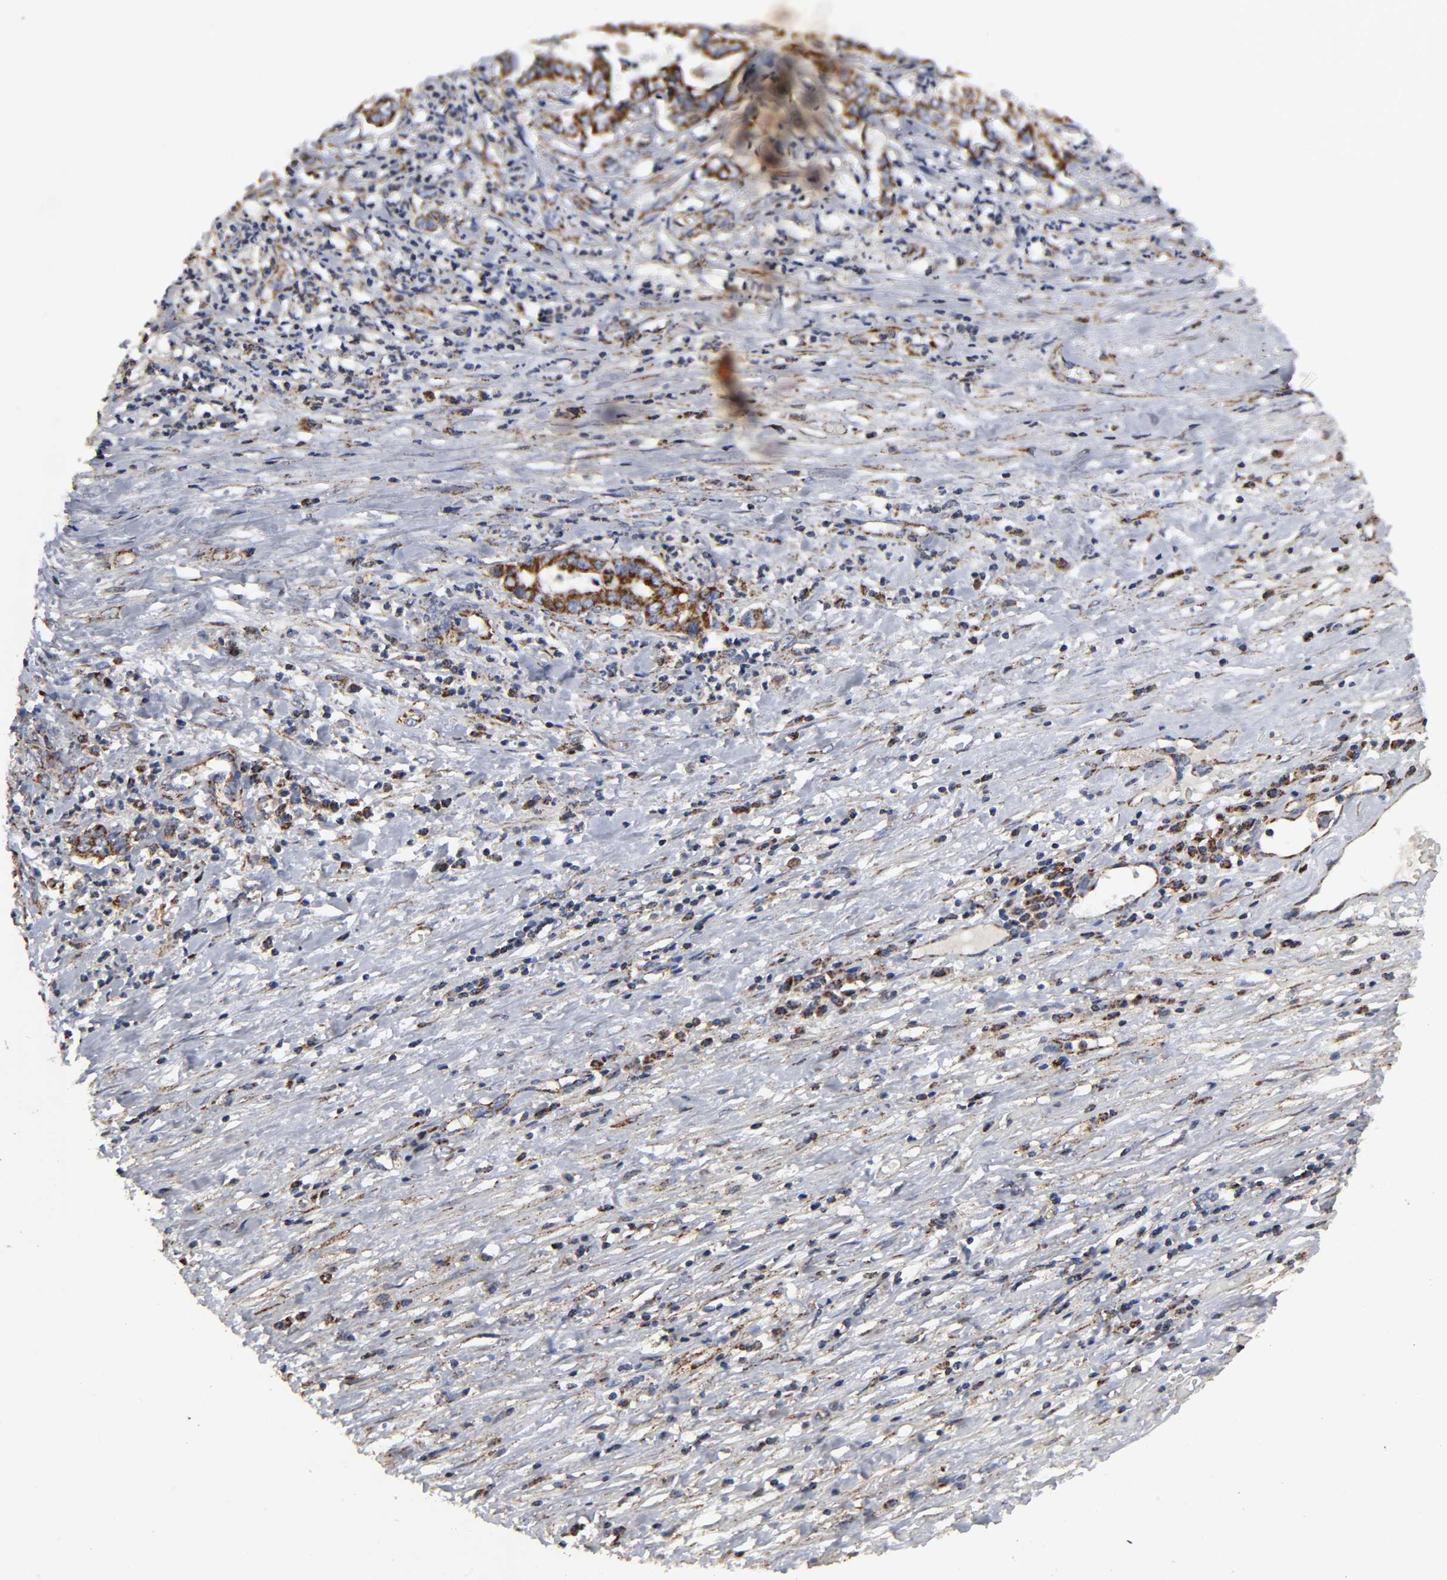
{"staining": {"intensity": "strong", "quantity": ">75%", "location": "cytoplasmic/membranous"}, "tissue": "liver cancer", "cell_type": "Tumor cells", "image_type": "cancer", "snomed": [{"axis": "morphology", "description": "Cholangiocarcinoma"}, {"axis": "topography", "description": "Liver"}], "caption": "Protein staining reveals strong cytoplasmic/membranous staining in about >75% of tumor cells in liver cancer (cholangiocarcinoma).", "gene": "COX6B1", "patient": {"sex": "female", "age": 61}}